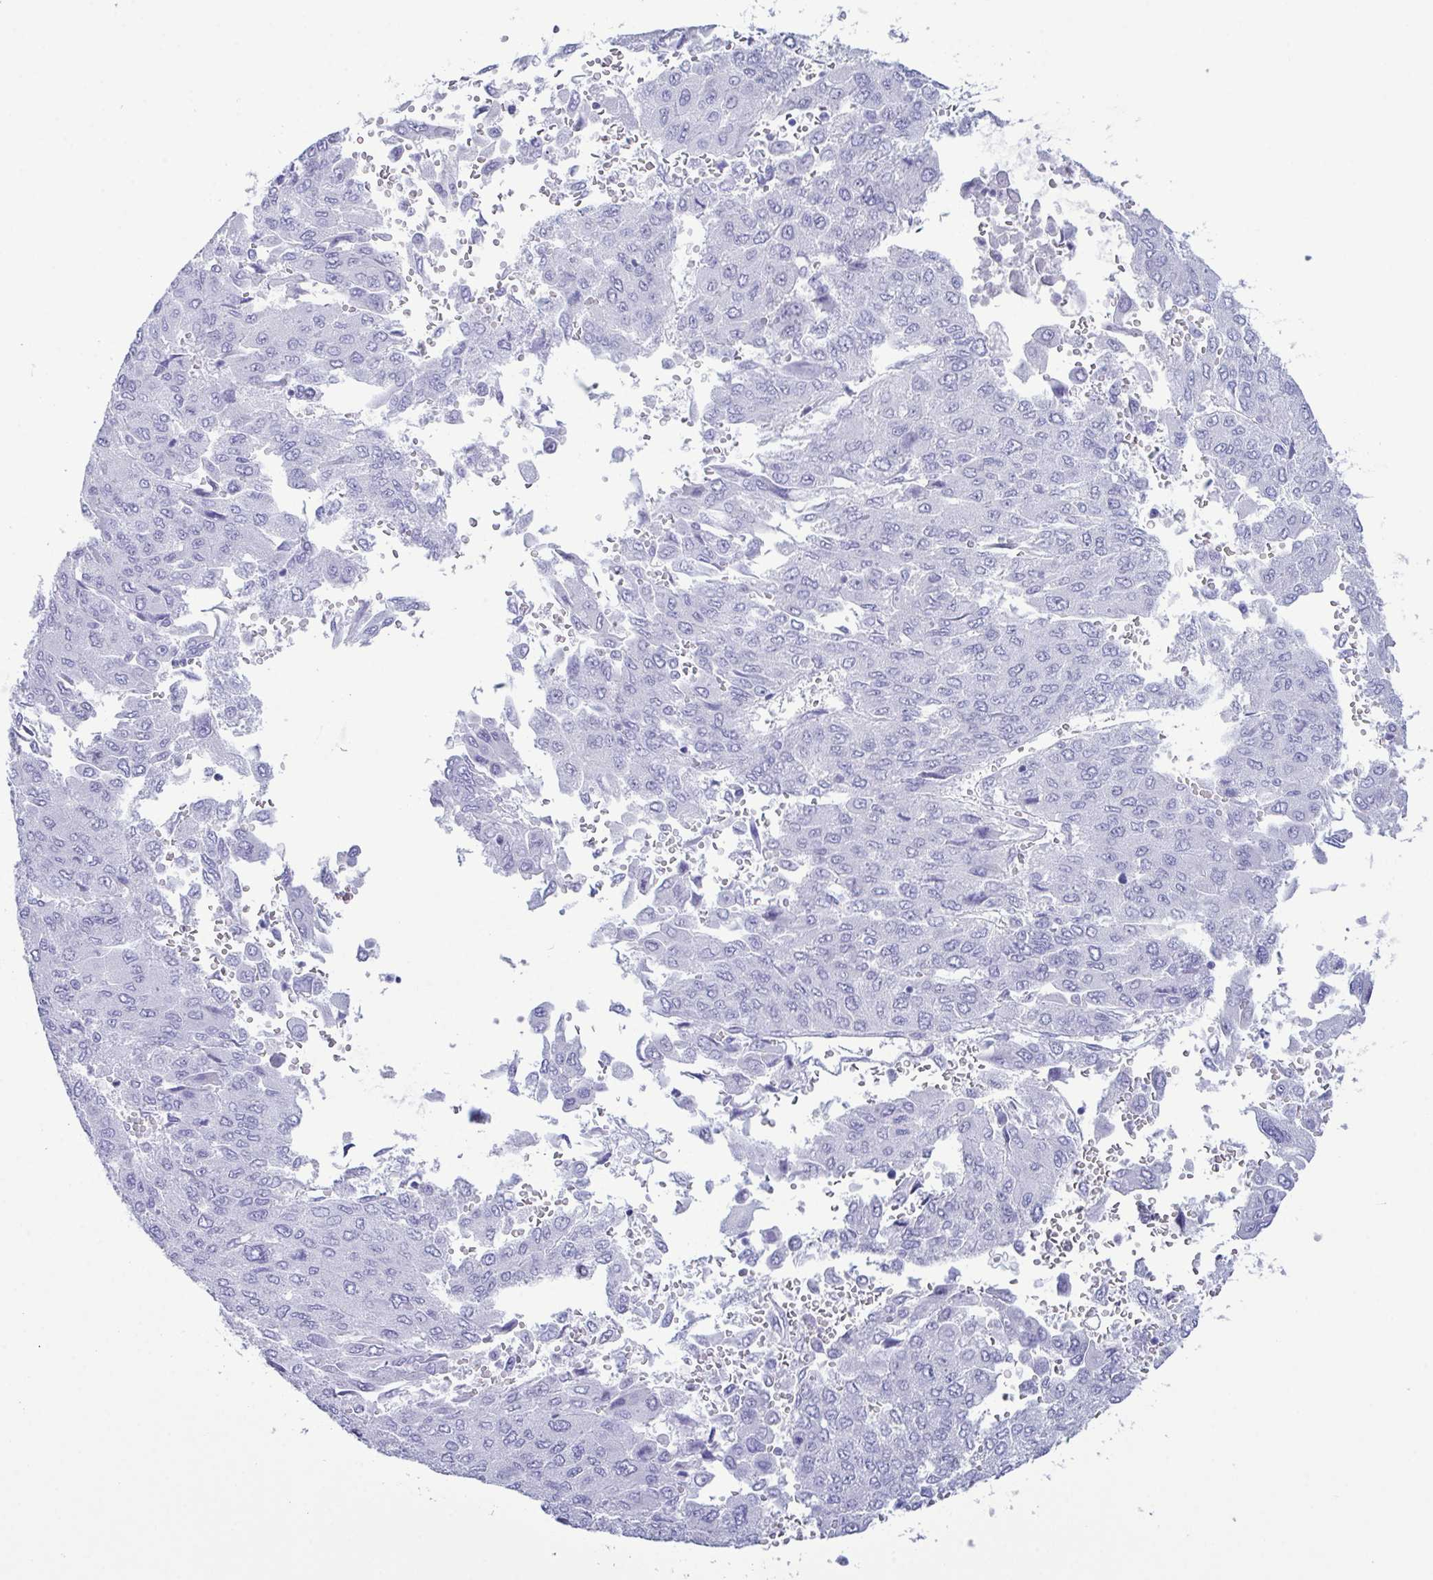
{"staining": {"intensity": "negative", "quantity": "none", "location": "none"}, "tissue": "liver cancer", "cell_type": "Tumor cells", "image_type": "cancer", "snomed": [{"axis": "morphology", "description": "Carcinoma, Hepatocellular, NOS"}, {"axis": "topography", "description": "Liver"}], "caption": "Liver cancer stained for a protein using immunohistochemistry exhibits no positivity tumor cells.", "gene": "SUGP2", "patient": {"sex": "female", "age": 41}}